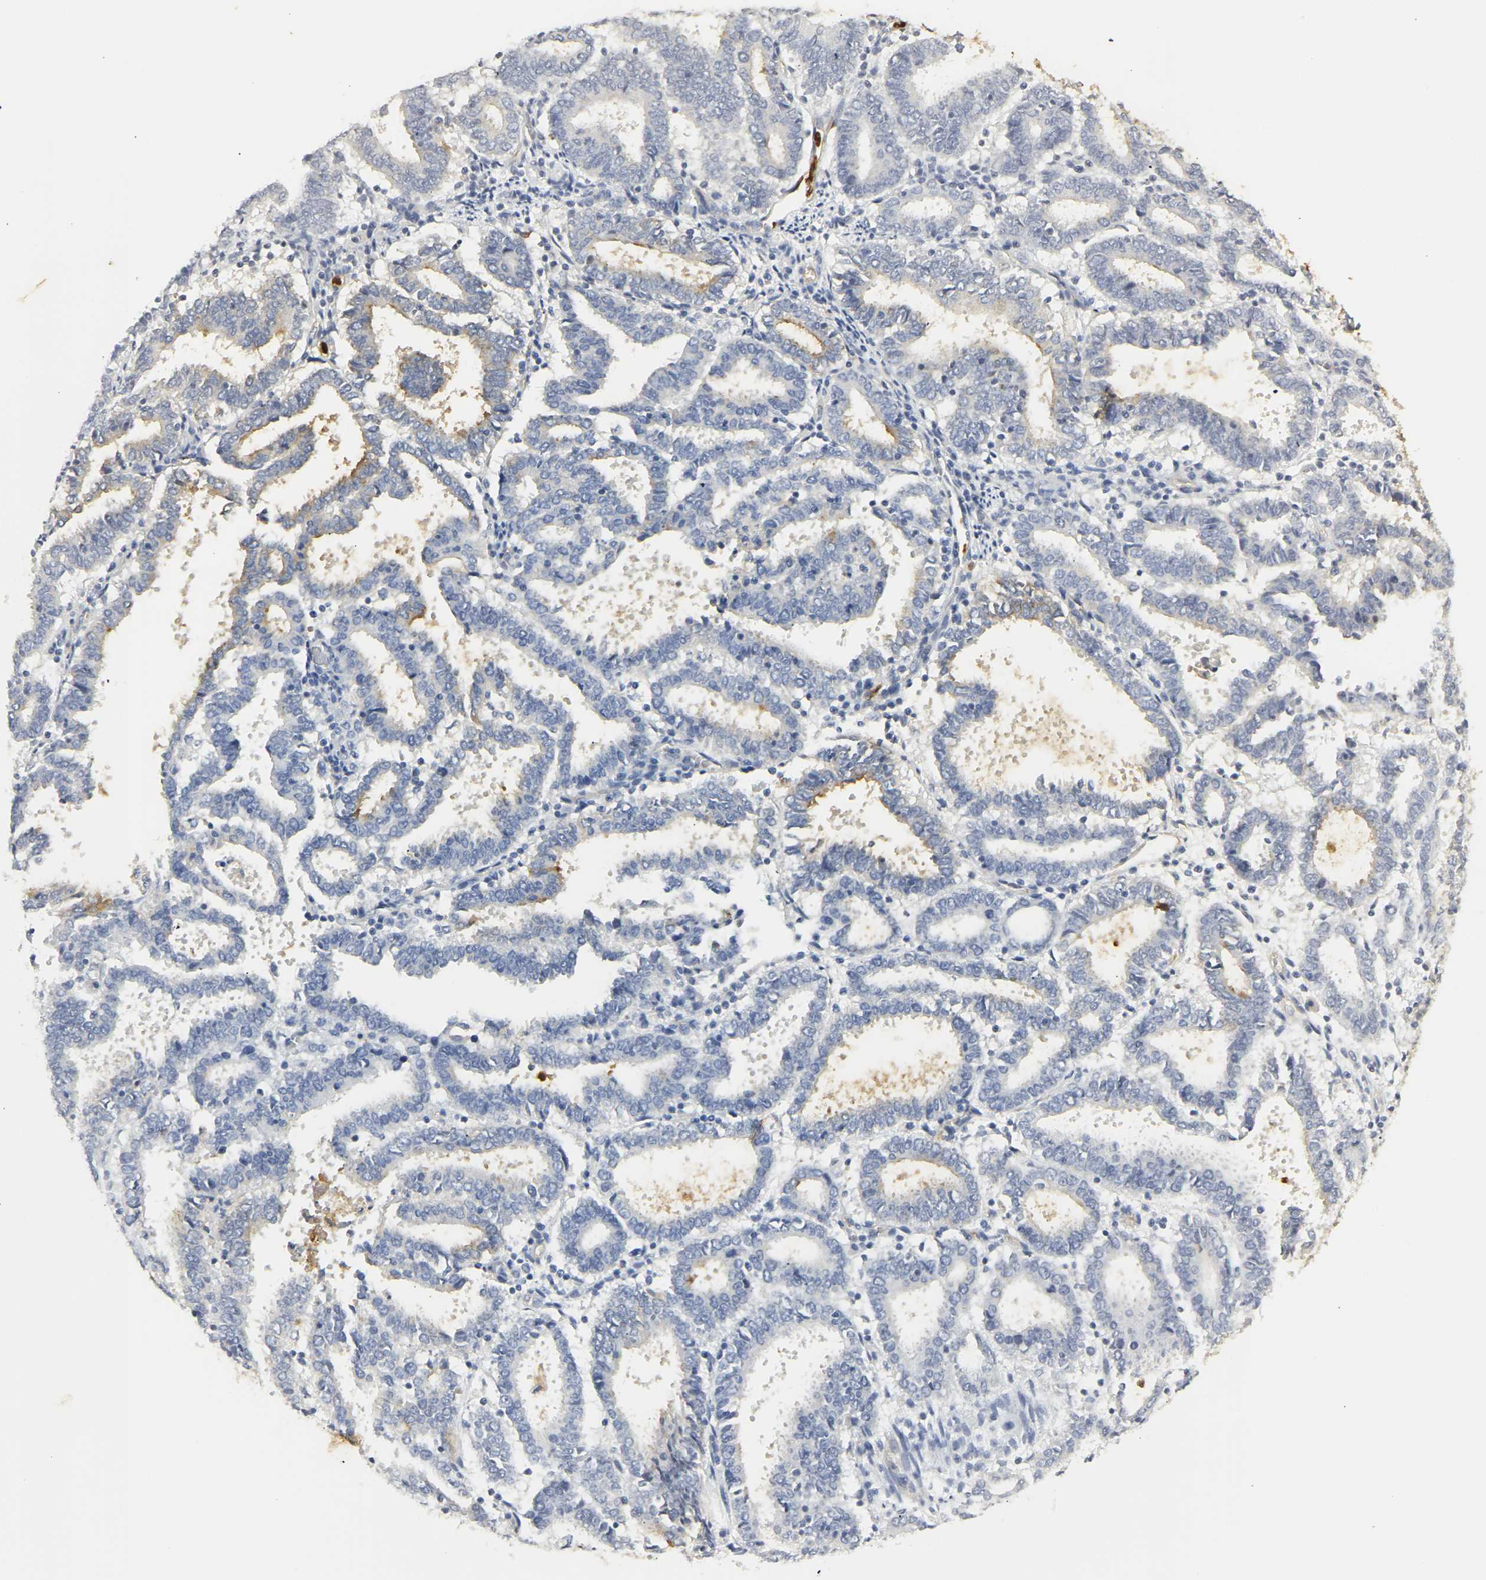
{"staining": {"intensity": "strong", "quantity": "<25%", "location": "cytoplasmic/membranous"}, "tissue": "endometrial cancer", "cell_type": "Tumor cells", "image_type": "cancer", "snomed": [{"axis": "morphology", "description": "Adenocarcinoma, NOS"}, {"axis": "topography", "description": "Uterus"}], "caption": "About <25% of tumor cells in human endometrial cancer demonstrate strong cytoplasmic/membranous protein expression as visualized by brown immunohistochemical staining.", "gene": "CEACAM5", "patient": {"sex": "female", "age": 83}}